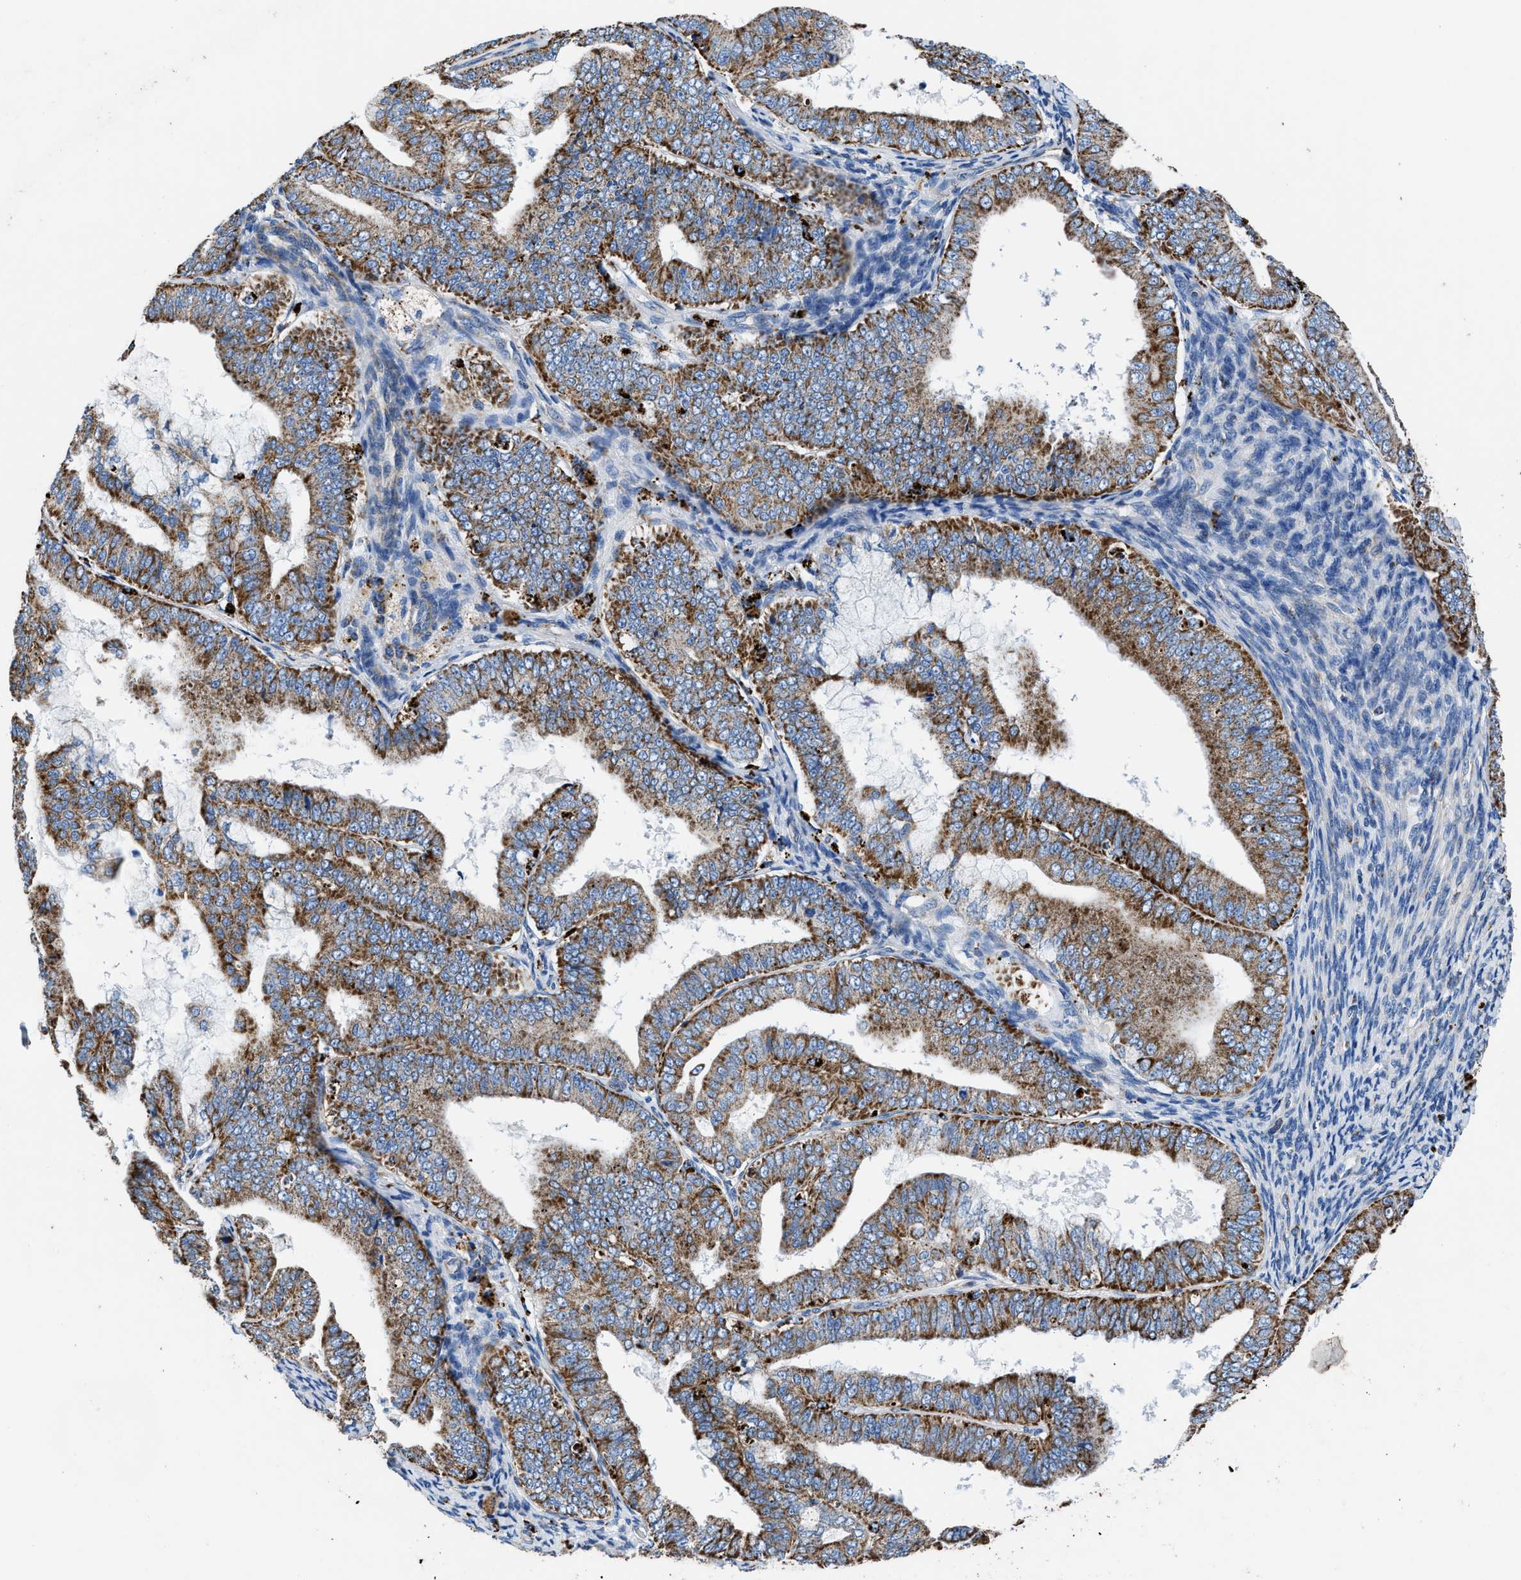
{"staining": {"intensity": "strong", "quantity": ">75%", "location": "cytoplasmic/membranous"}, "tissue": "endometrial cancer", "cell_type": "Tumor cells", "image_type": "cancer", "snomed": [{"axis": "morphology", "description": "Adenocarcinoma, NOS"}, {"axis": "topography", "description": "Endometrium"}], "caption": "An image showing strong cytoplasmic/membranous positivity in approximately >75% of tumor cells in endometrial adenocarcinoma, as visualized by brown immunohistochemical staining.", "gene": "ZDHHC3", "patient": {"sex": "female", "age": 63}}